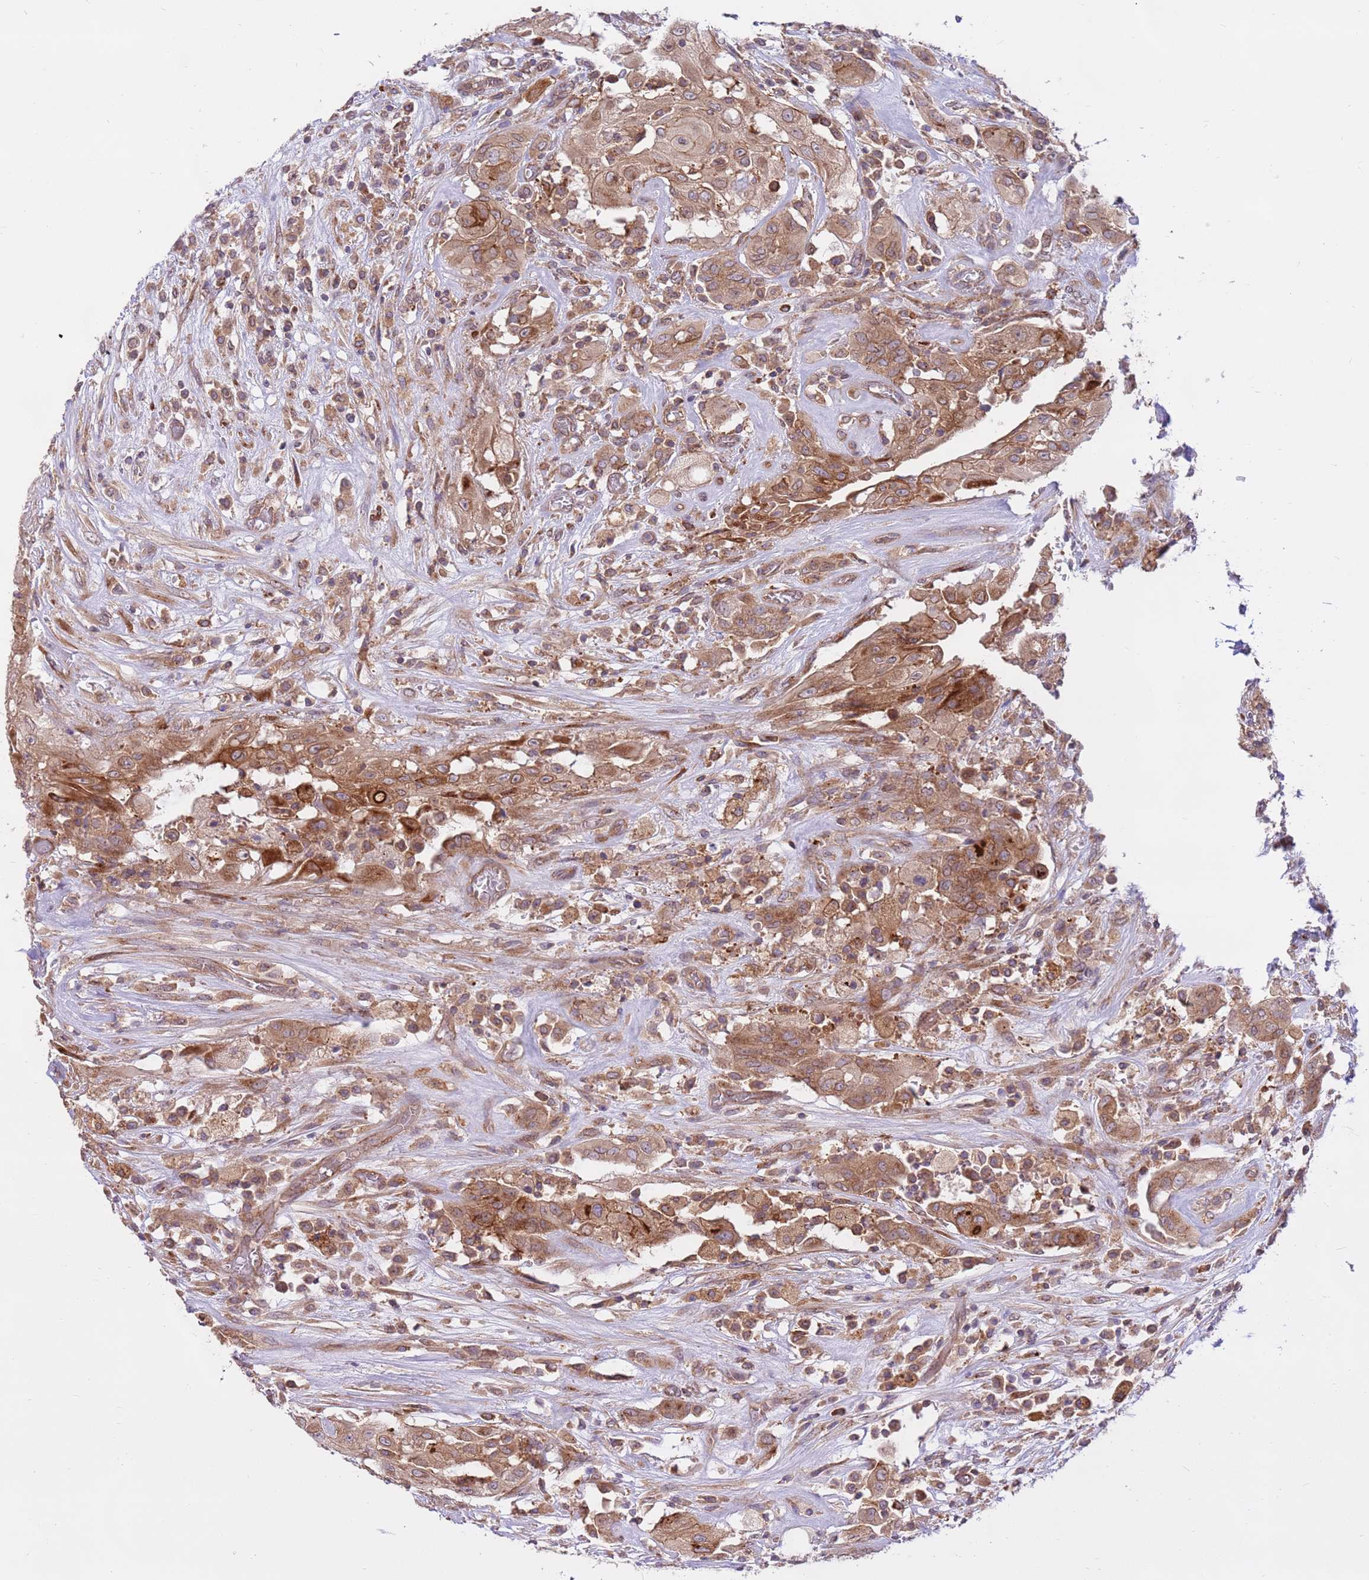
{"staining": {"intensity": "moderate", "quantity": ">75%", "location": "cytoplasmic/membranous"}, "tissue": "thyroid cancer", "cell_type": "Tumor cells", "image_type": "cancer", "snomed": [{"axis": "morphology", "description": "Papillary adenocarcinoma, NOS"}, {"axis": "topography", "description": "Thyroid gland"}], "caption": "This histopathology image exhibits immunohistochemistry (IHC) staining of thyroid papillary adenocarcinoma, with medium moderate cytoplasmic/membranous positivity in approximately >75% of tumor cells.", "gene": "DDX19B", "patient": {"sex": "female", "age": 59}}